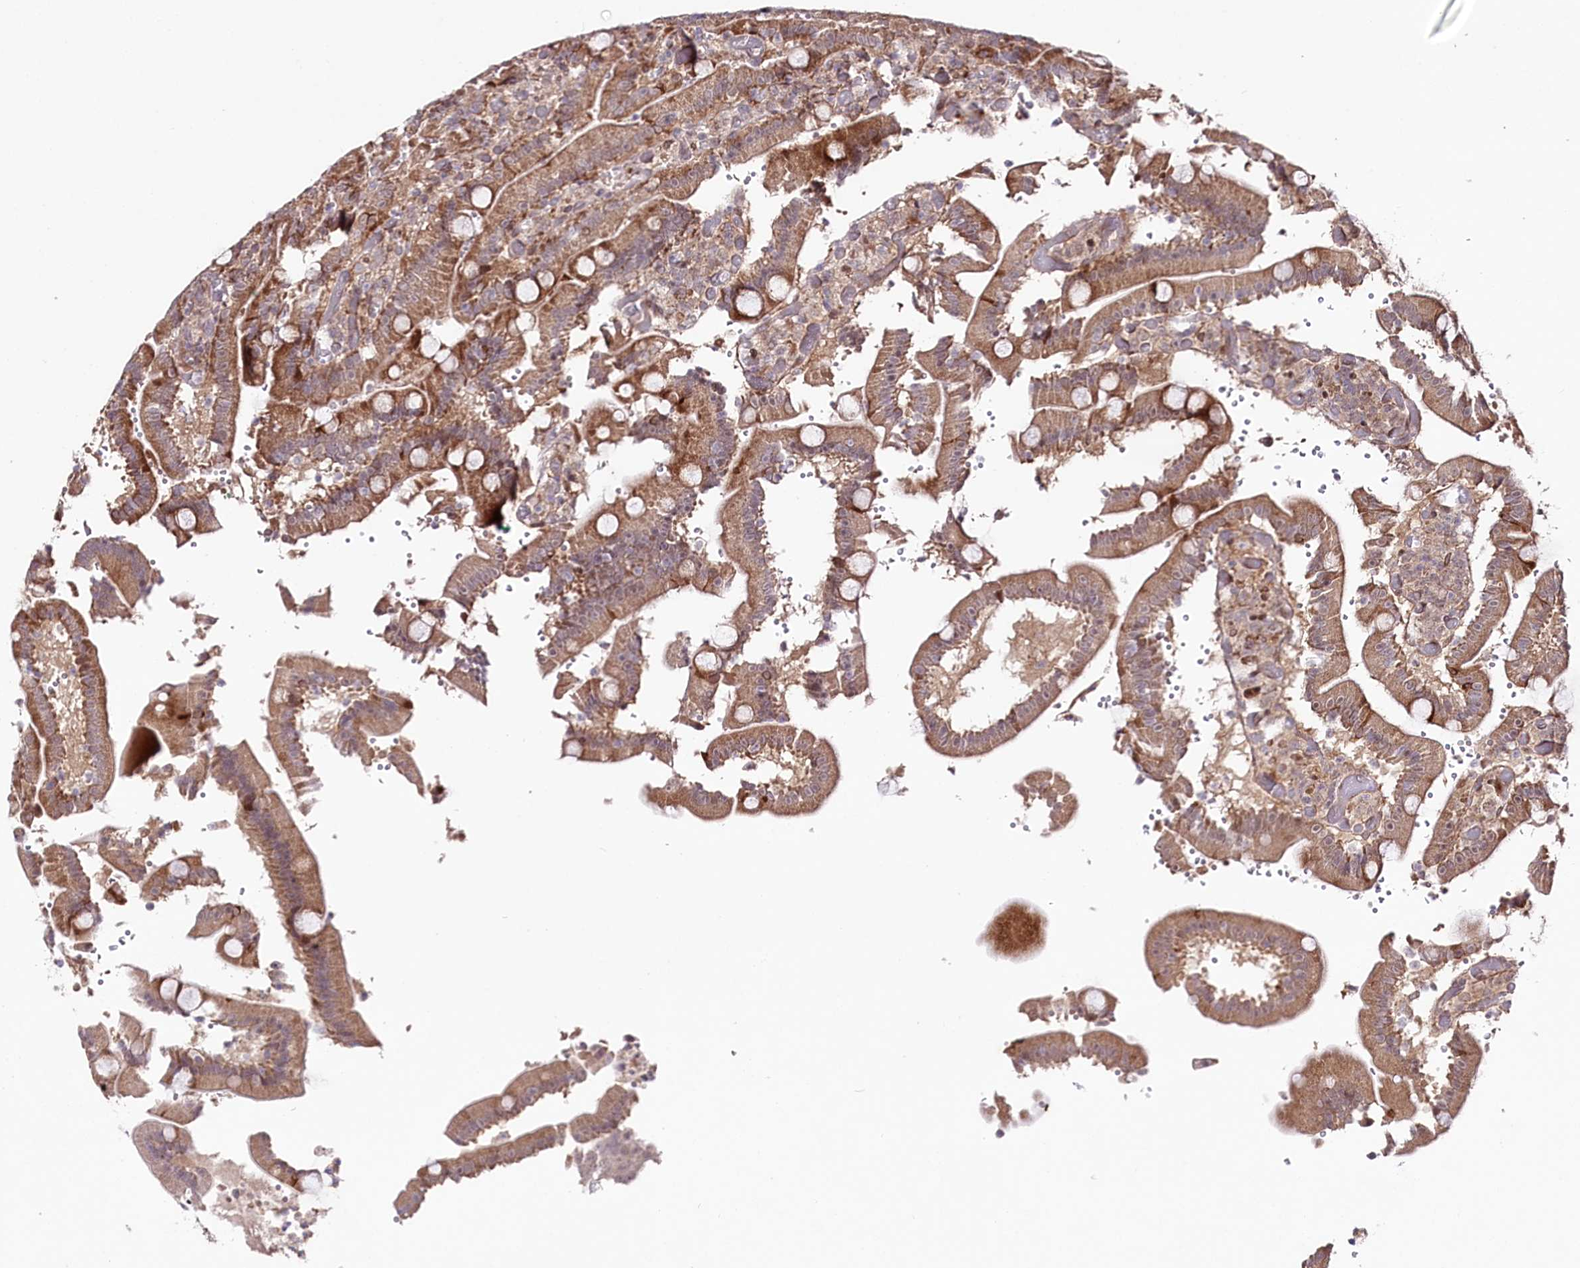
{"staining": {"intensity": "moderate", "quantity": ">75%", "location": "cytoplasmic/membranous"}, "tissue": "duodenum", "cell_type": "Glandular cells", "image_type": "normal", "snomed": [{"axis": "morphology", "description": "Normal tissue, NOS"}, {"axis": "topography", "description": "Duodenum"}], "caption": "Approximately >75% of glandular cells in benign duodenum reveal moderate cytoplasmic/membranous protein staining as visualized by brown immunohistochemical staining.", "gene": "PHLDB1", "patient": {"sex": "female", "age": 62}}